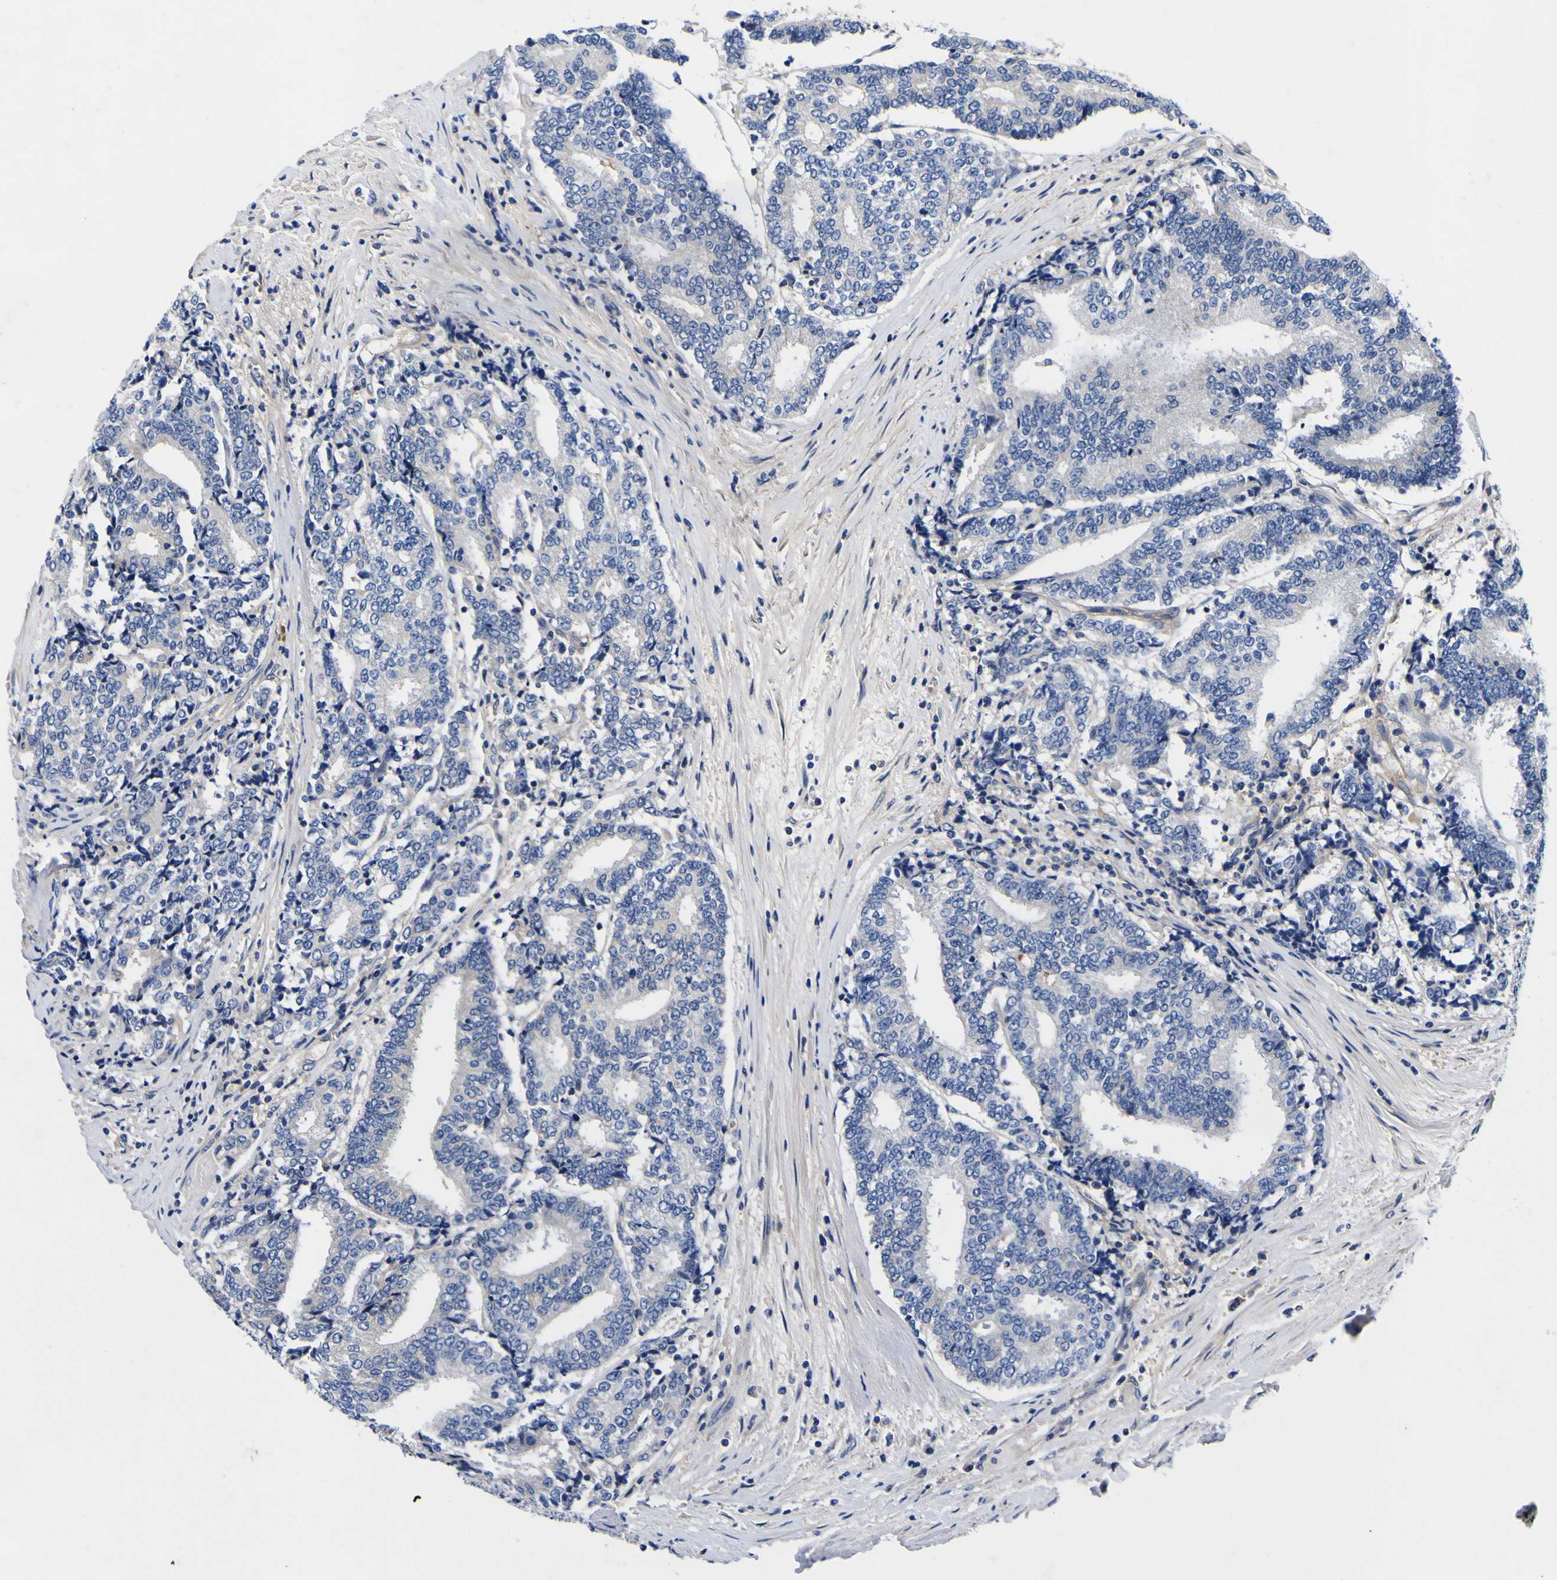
{"staining": {"intensity": "negative", "quantity": "none", "location": "none"}, "tissue": "prostate cancer", "cell_type": "Tumor cells", "image_type": "cancer", "snomed": [{"axis": "morphology", "description": "Normal tissue, NOS"}, {"axis": "morphology", "description": "Adenocarcinoma, High grade"}, {"axis": "topography", "description": "Prostate"}, {"axis": "topography", "description": "Seminal veicle"}], "caption": "There is no significant staining in tumor cells of prostate cancer (high-grade adenocarcinoma).", "gene": "VASN", "patient": {"sex": "male", "age": 55}}